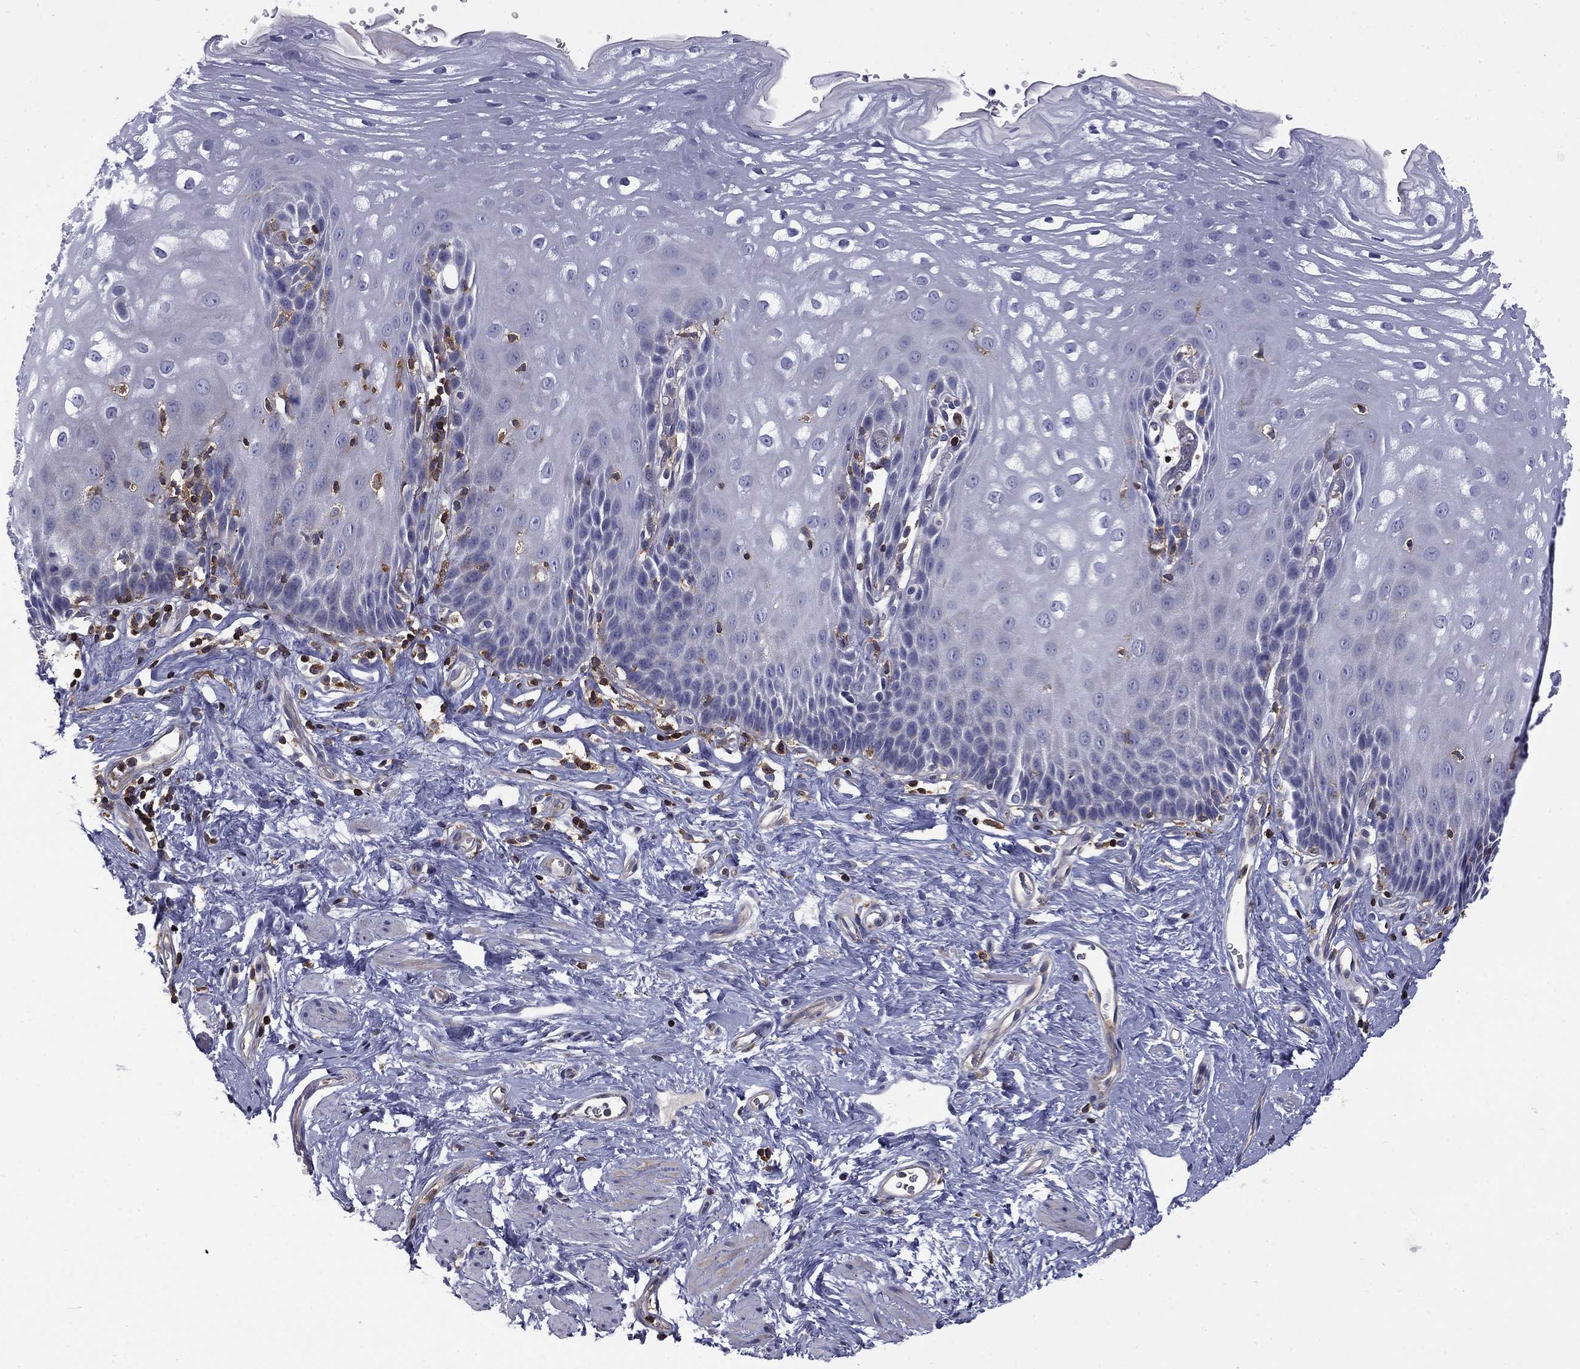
{"staining": {"intensity": "negative", "quantity": "none", "location": "none"}, "tissue": "esophagus", "cell_type": "Squamous epithelial cells", "image_type": "normal", "snomed": [{"axis": "morphology", "description": "Normal tissue, NOS"}, {"axis": "topography", "description": "Esophagus"}], "caption": "This micrograph is of normal esophagus stained with immunohistochemistry (IHC) to label a protein in brown with the nuclei are counter-stained blue. There is no staining in squamous epithelial cells. The staining was performed using DAB (3,3'-diaminobenzidine) to visualize the protein expression in brown, while the nuclei were stained in blue with hematoxylin (Magnification: 20x).", "gene": "ARHGAP45", "patient": {"sex": "male", "age": 64}}